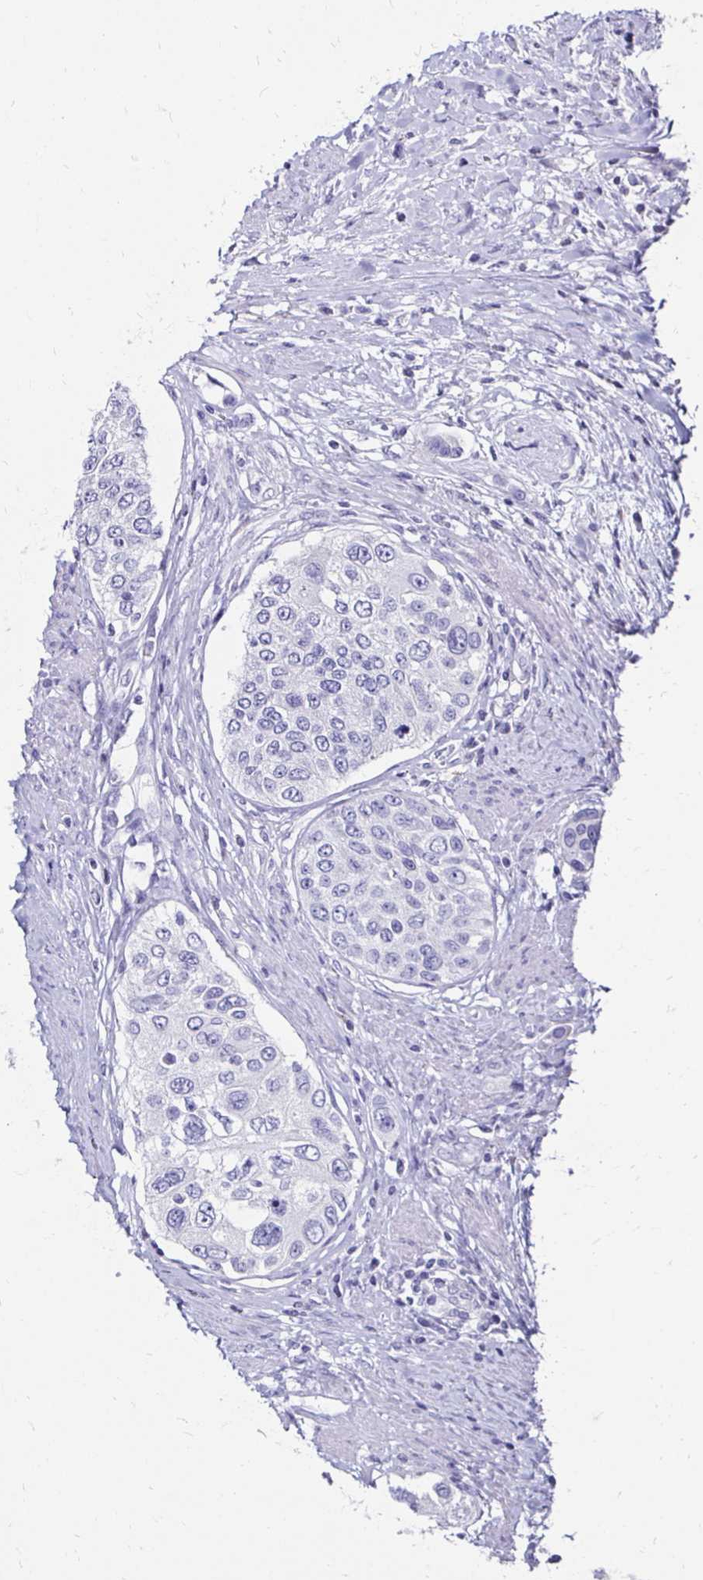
{"staining": {"intensity": "negative", "quantity": "none", "location": "none"}, "tissue": "urothelial cancer", "cell_type": "Tumor cells", "image_type": "cancer", "snomed": [{"axis": "morphology", "description": "Urothelial carcinoma, High grade"}, {"axis": "topography", "description": "Urinary bladder"}], "caption": "DAB immunohistochemical staining of human urothelial cancer reveals no significant positivity in tumor cells.", "gene": "KCNT1", "patient": {"sex": "female", "age": 56}}